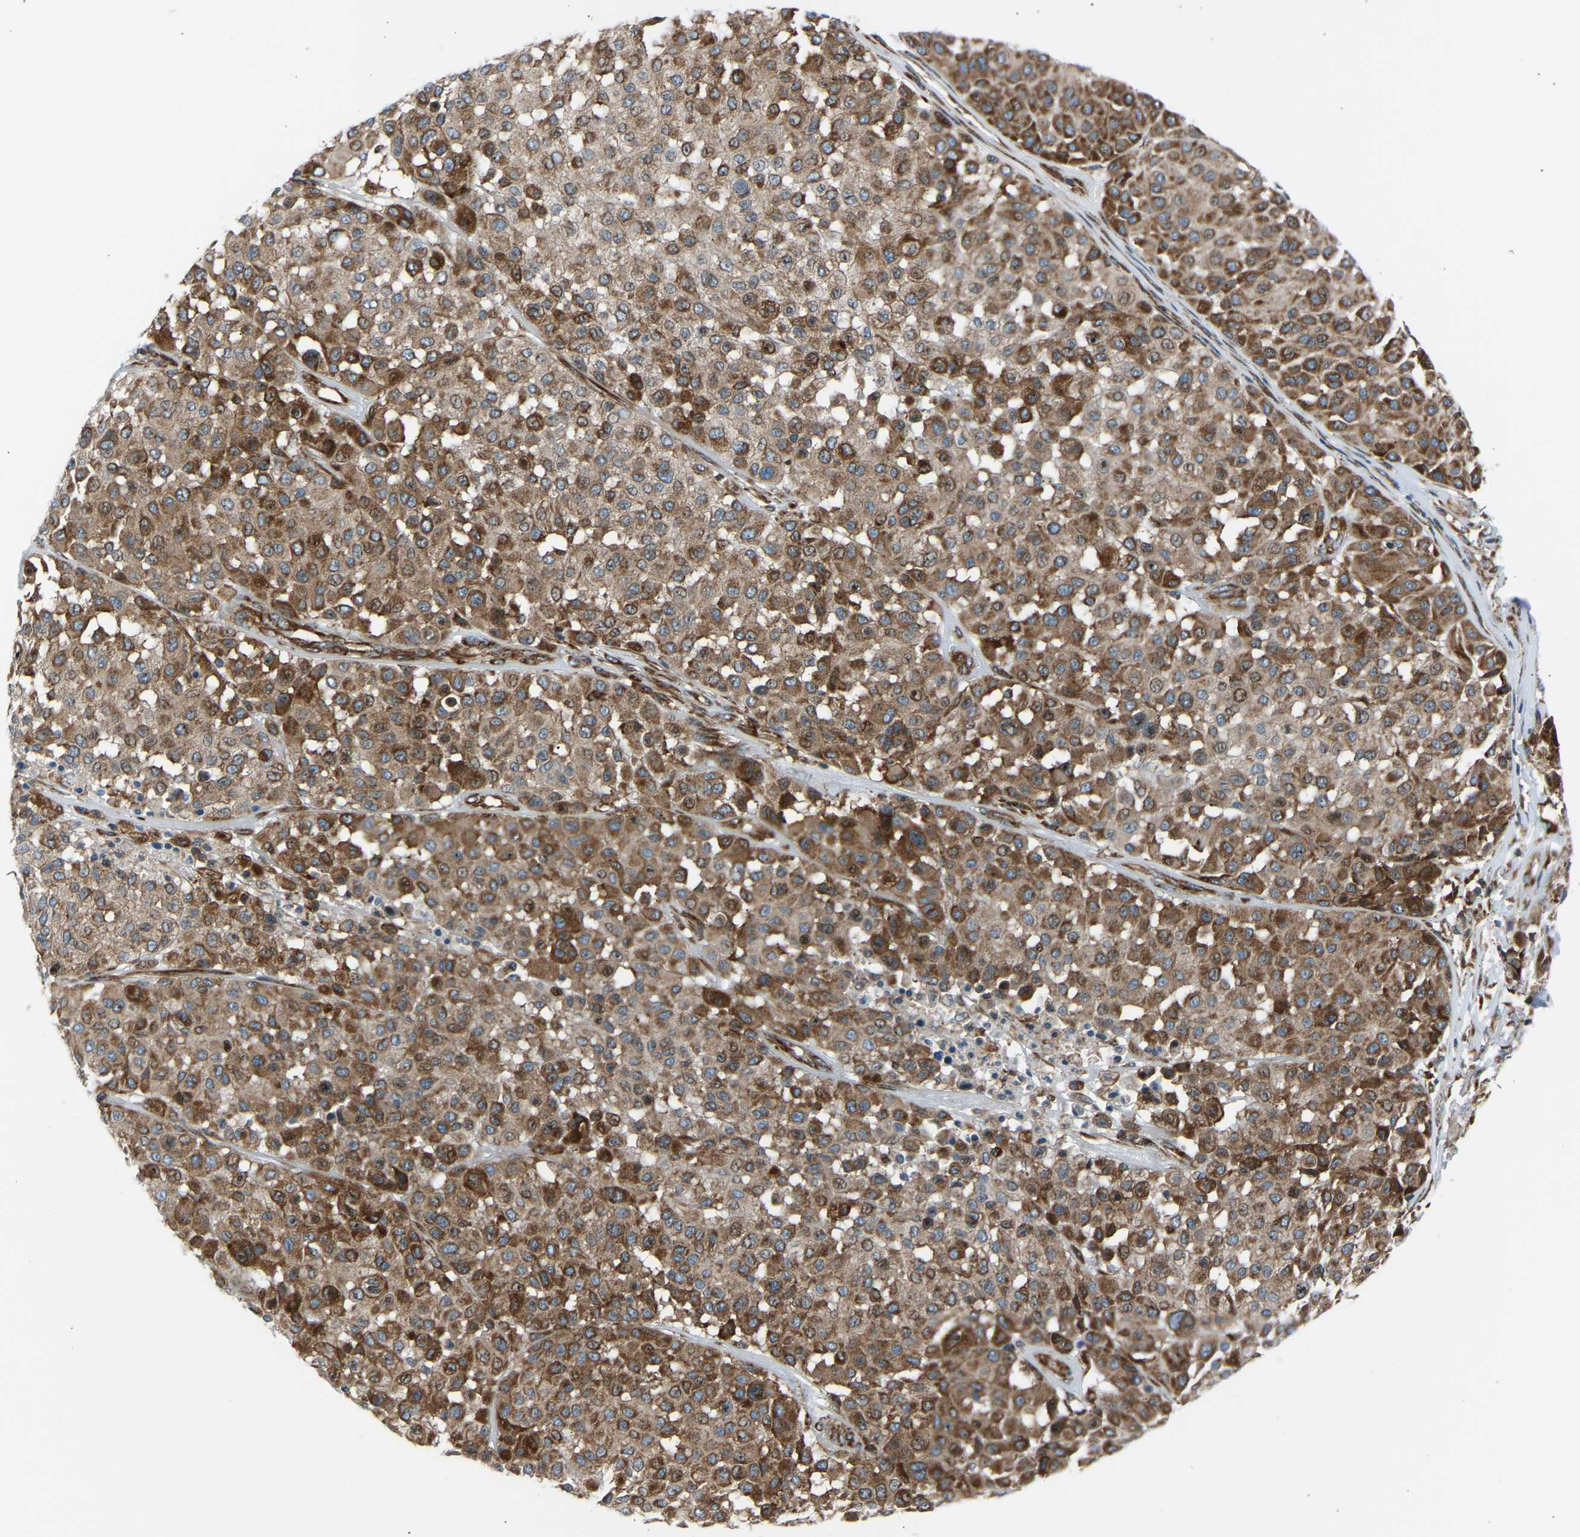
{"staining": {"intensity": "strong", "quantity": ">75%", "location": "cytoplasmic/membranous"}, "tissue": "melanoma", "cell_type": "Tumor cells", "image_type": "cancer", "snomed": [{"axis": "morphology", "description": "Malignant melanoma, Metastatic site"}, {"axis": "topography", "description": "Soft tissue"}], "caption": "A brown stain shows strong cytoplasmic/membranous staining of a protein in human malignant melanoma (metastatic site) tumor cells.", "gene": "VPS41", "patient": {"sex": "male", "age": 41}}